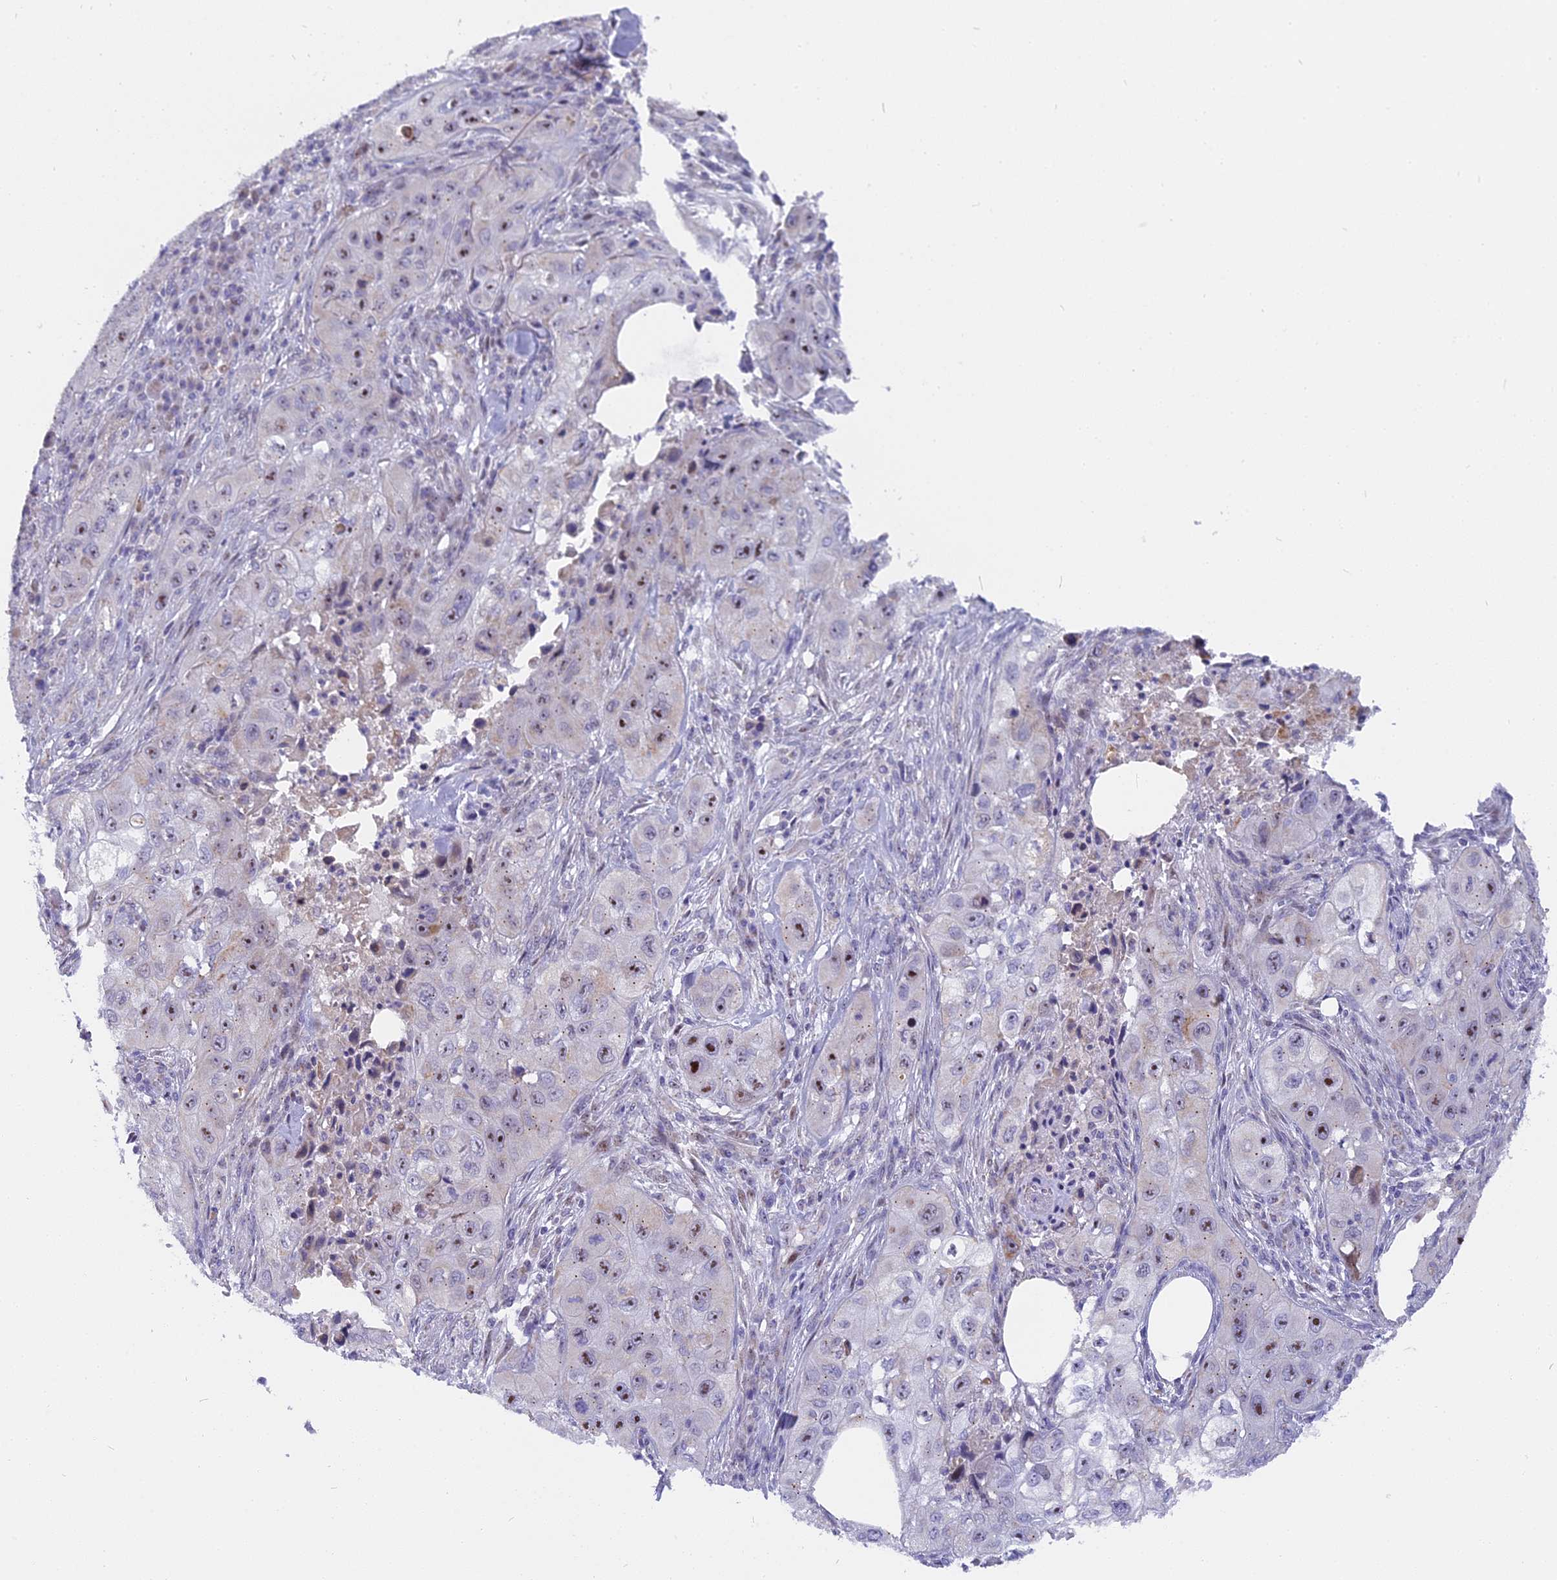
{"staining": {"intensity": "moderate", "quantity": "25%-75%", "location": "nuclear"}, "tissue": "skin cancer", "cell_type": "Tumor cells", "image_type": "cancer", "snomed": [{"axis": "morphology", "description": "Squamous cell carcinoma, NOS"}, {"axis": "topography", "description": "Skin"}, {"axis": "topography", "description": "Subcutis"}], "caption": "A high-resolution photomicrograph shows immunohistochemistry (IHC) staining of skin cancer, which displays moderate nuclear staining in approximately 25%-75% of tumor cells.", "gene": "DTWD1", "patient": {"sex": "male", "age": 73}}